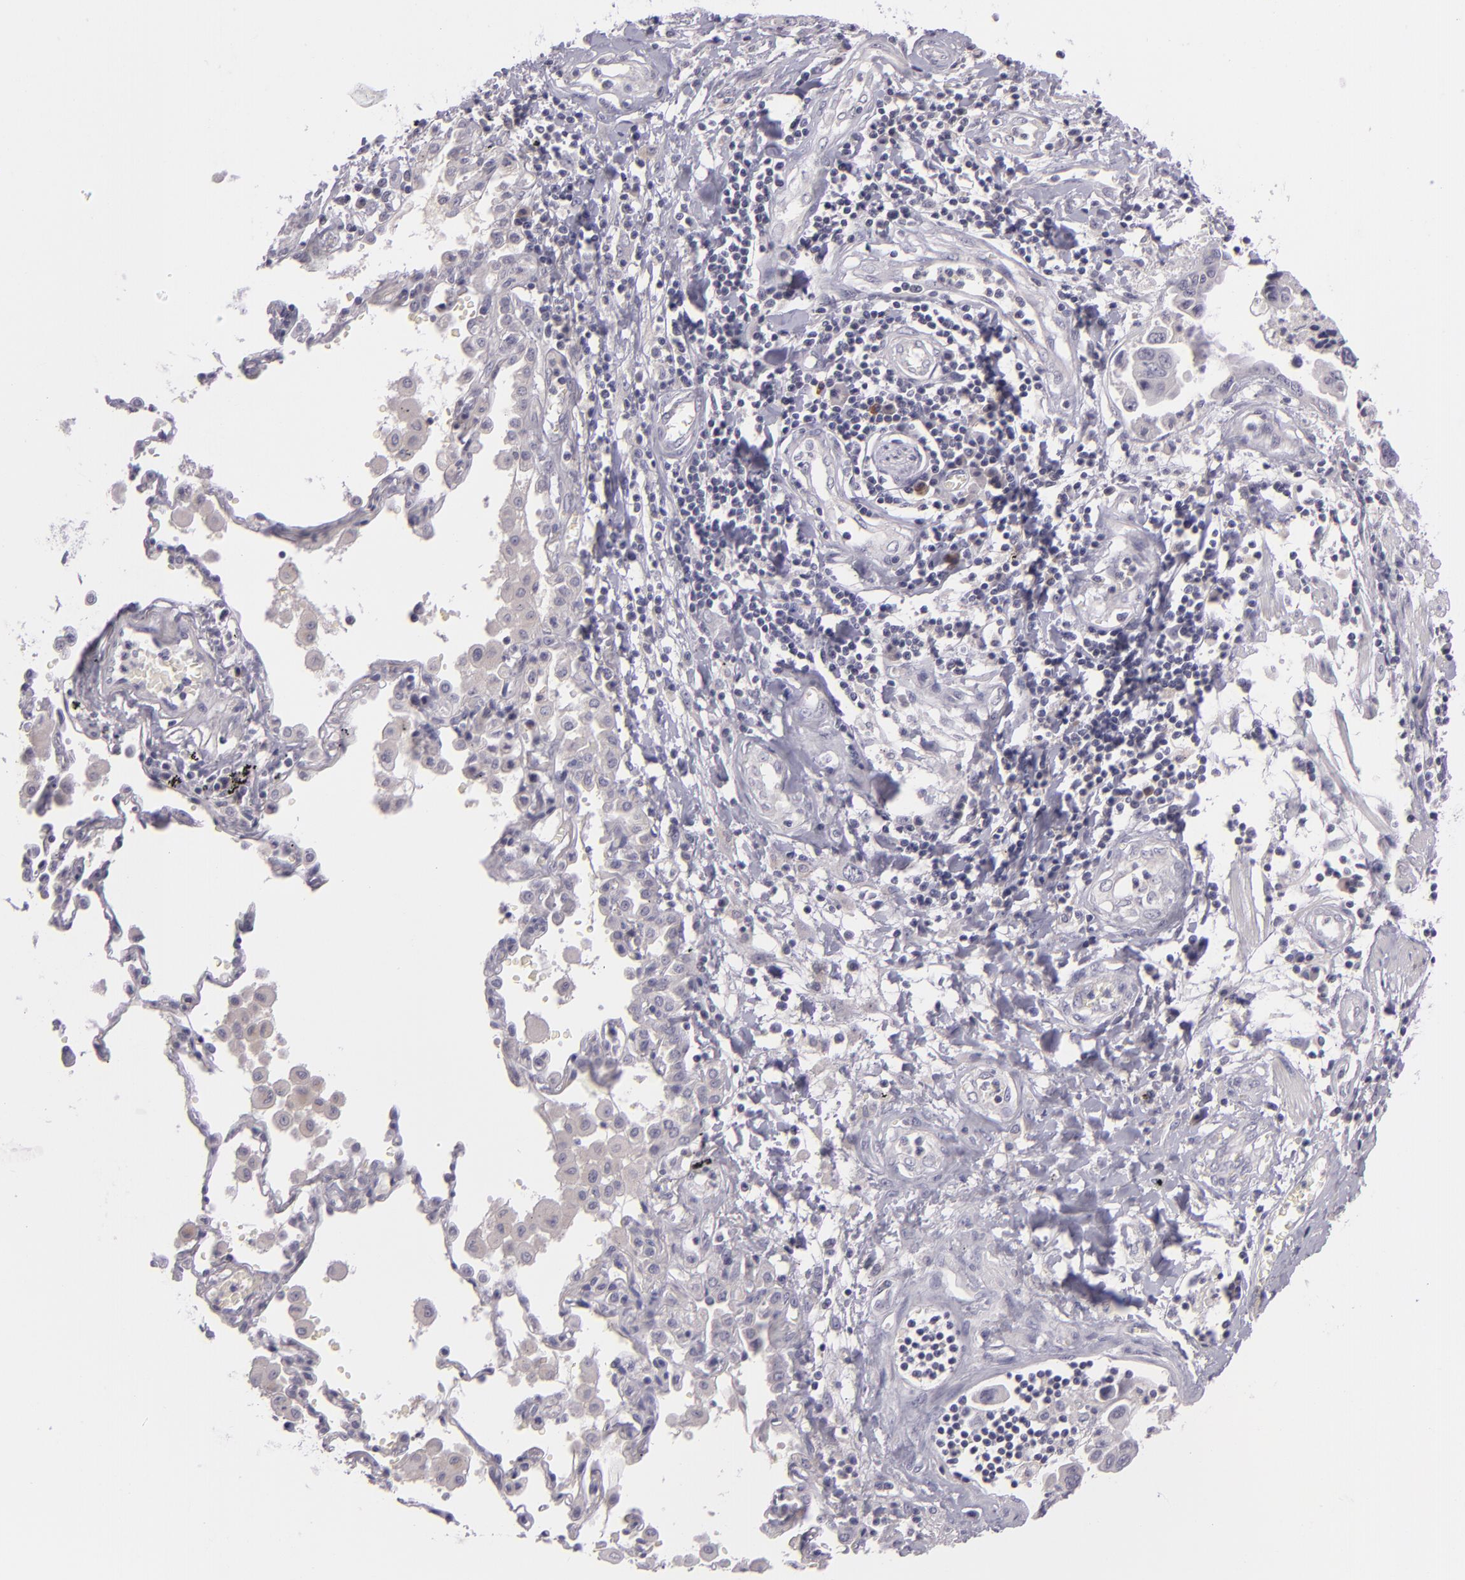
{"staining": {"intensity": "negative", "quantity": "none", "location": "none"}, "tissue": "lung cancer", "cell_type": "Tumor cells", "image_type": "cancer", "snomed": [{"axis": "morphology", "description": "Adenocarcinoma, NOS"}, {"axis": "topography", "description": "Lung"}], "caption": "This is a micrograph of immunohistochemistry staining of lung adenocarcinoma, which shows no positivity in tumor cells.", "gene": "DAG1", "patient": {"sex": "male", "age": 64}}